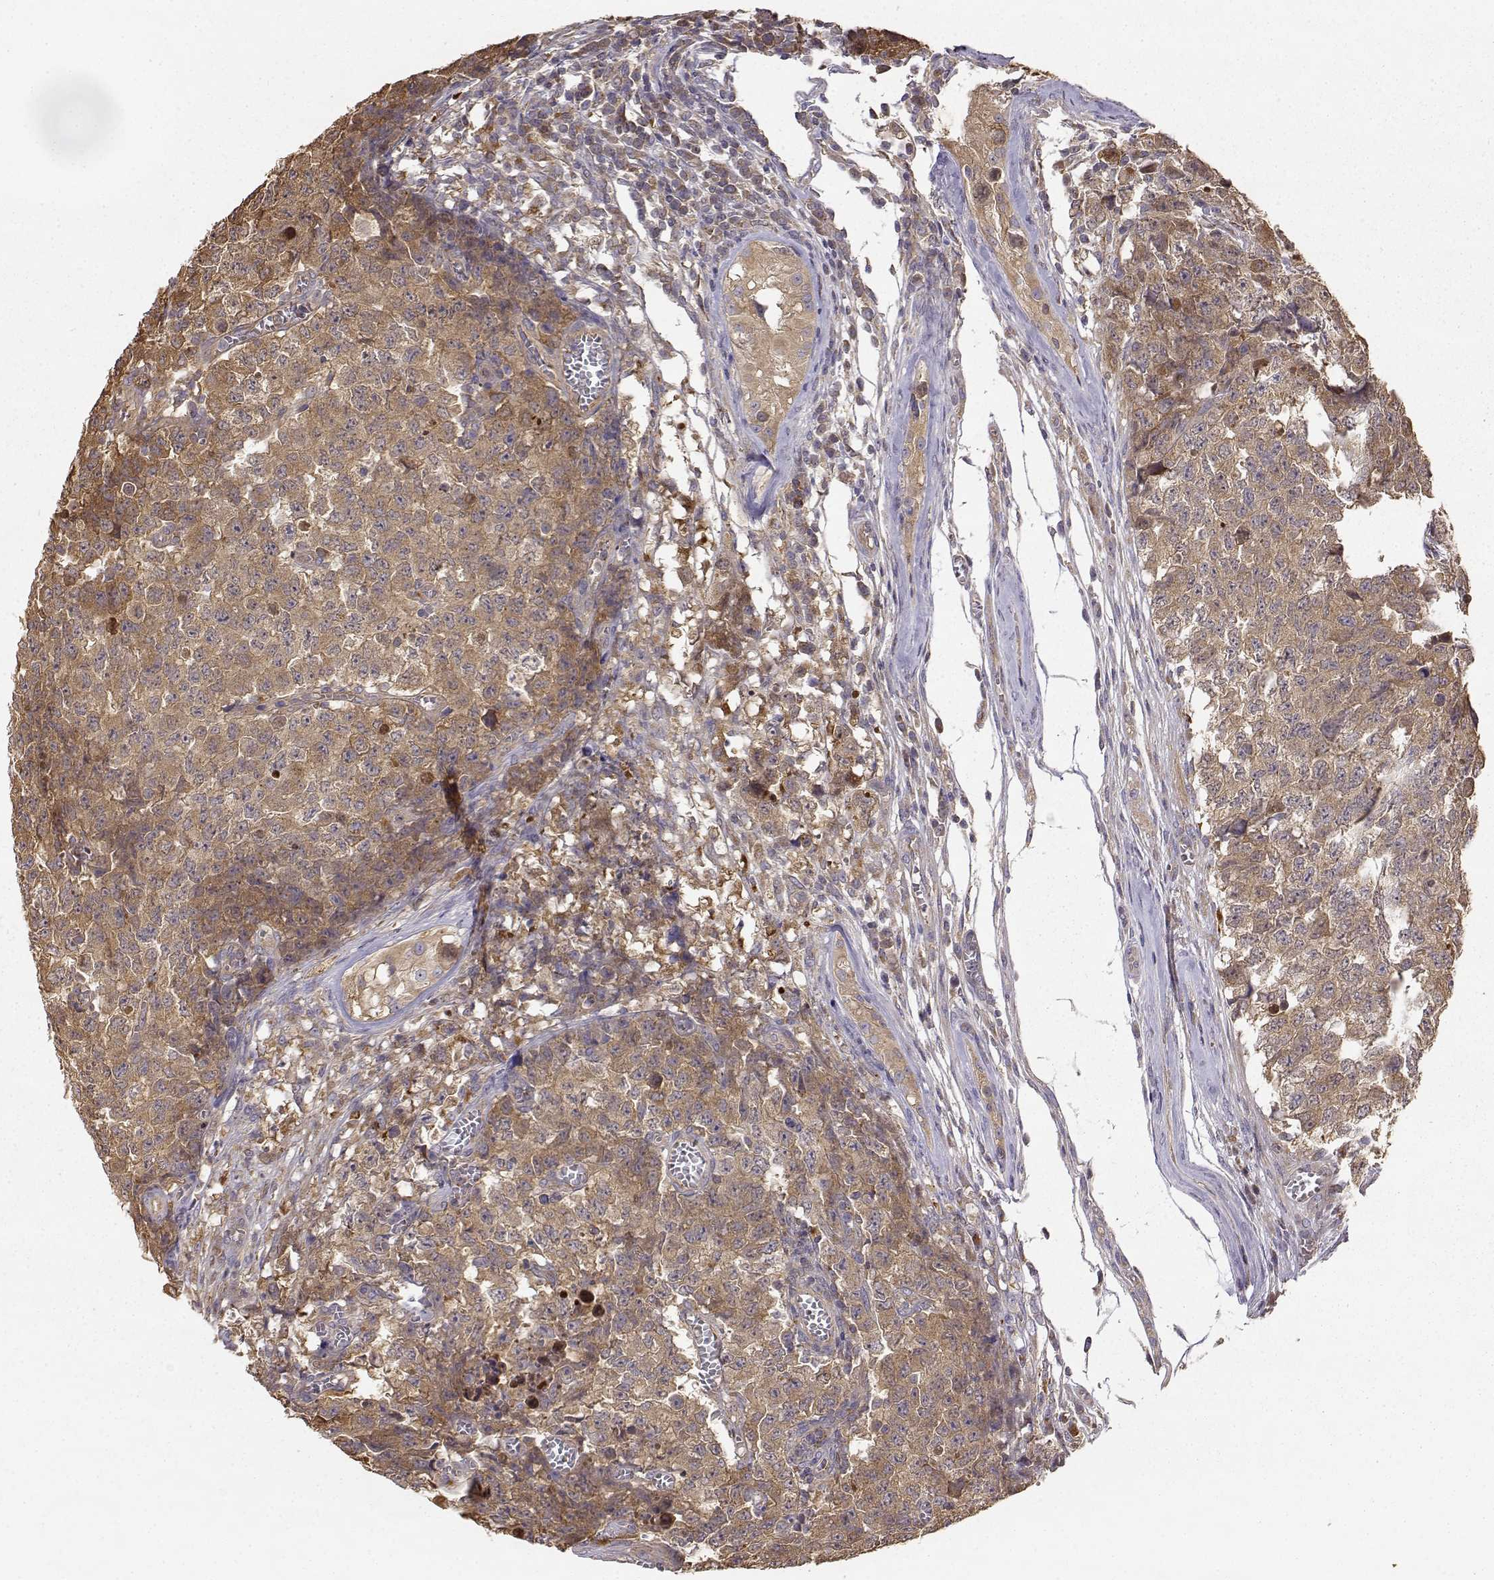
{"staining": {"intensity": "weak", "quantity": ">75%", "location": "cytoplasmic/membranous"}, "tissue": "testis cancer", "cell_type": "Tumor cells", "image_type": "cancer", "snomed": [{"axis": "morphology", "description": "Carcinoma, Embryonal, NOS"}, {"axis": "topography", "description": "Testis"}], "caption": "Human testis cancer (embryonal carcinoma) stained with a brown dye displays weak cytoplasmic/membranous positive staining in approximately >75% of tumor cells.", "gene": "CRIM1", "patient": {"sex": "male", "age": 23}}